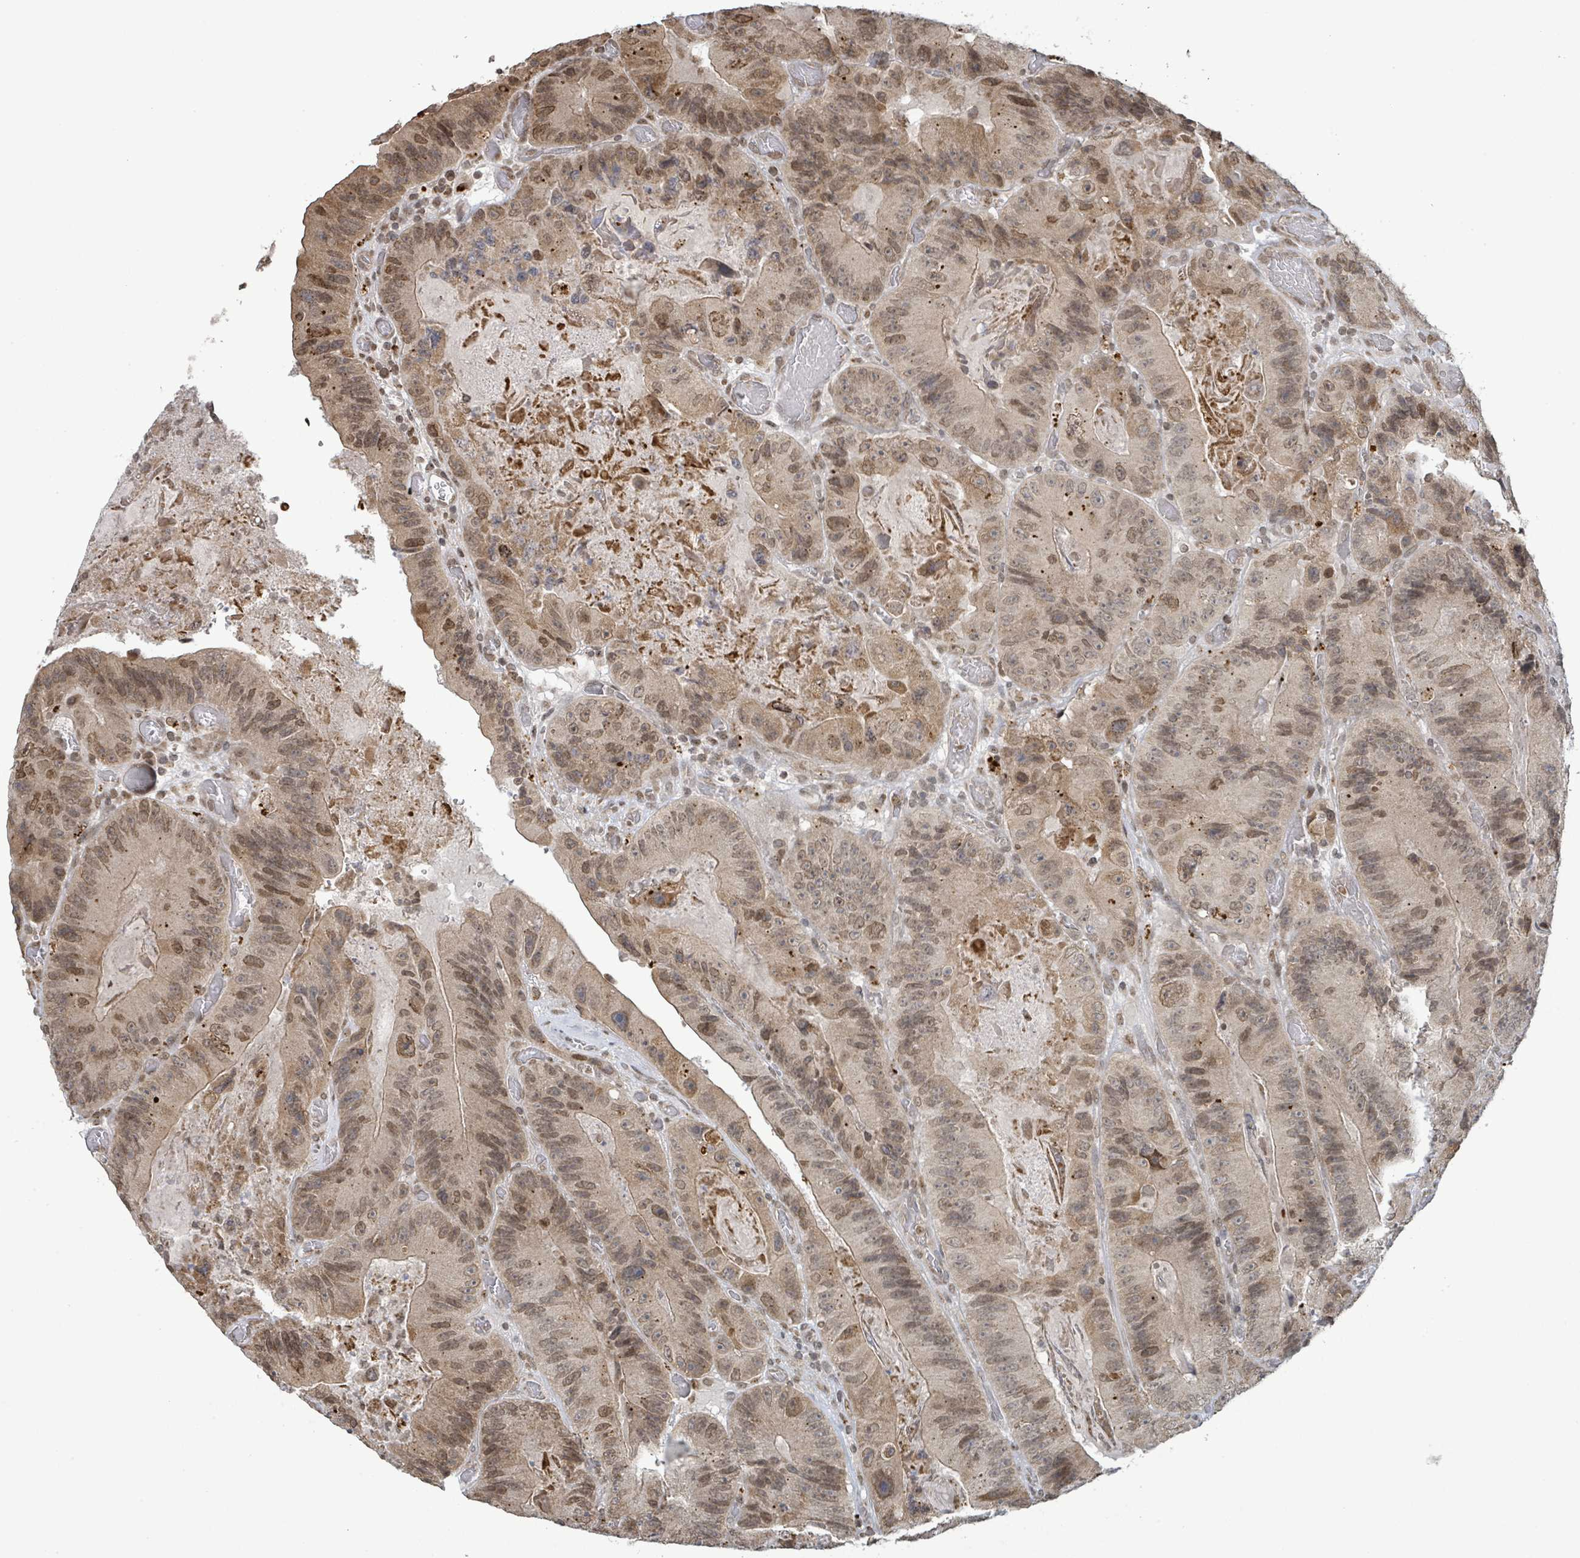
{"staining": {"intensity": "weak", "quantity": ">75%", "location": "cytoplasmic/membranous,nuclear"}, "tissue": "colorectal cancer", "cell_type": "Tumor cells", "image_type": "cancer", "snomed": [{"axis": "morphology", "description": "Adenocarcinoma, NOS"}, {"axis": "topography", "description": "Colon"}], "caption": "This image shows immunohistochemistry staining of colorectal adenocarcinoma, with low weak cytoplasmic/membranous and nuclear expression in about >75% of tumor cells.", "gene": "SBF2", "patient": {"sex": "female", "age": 86}}